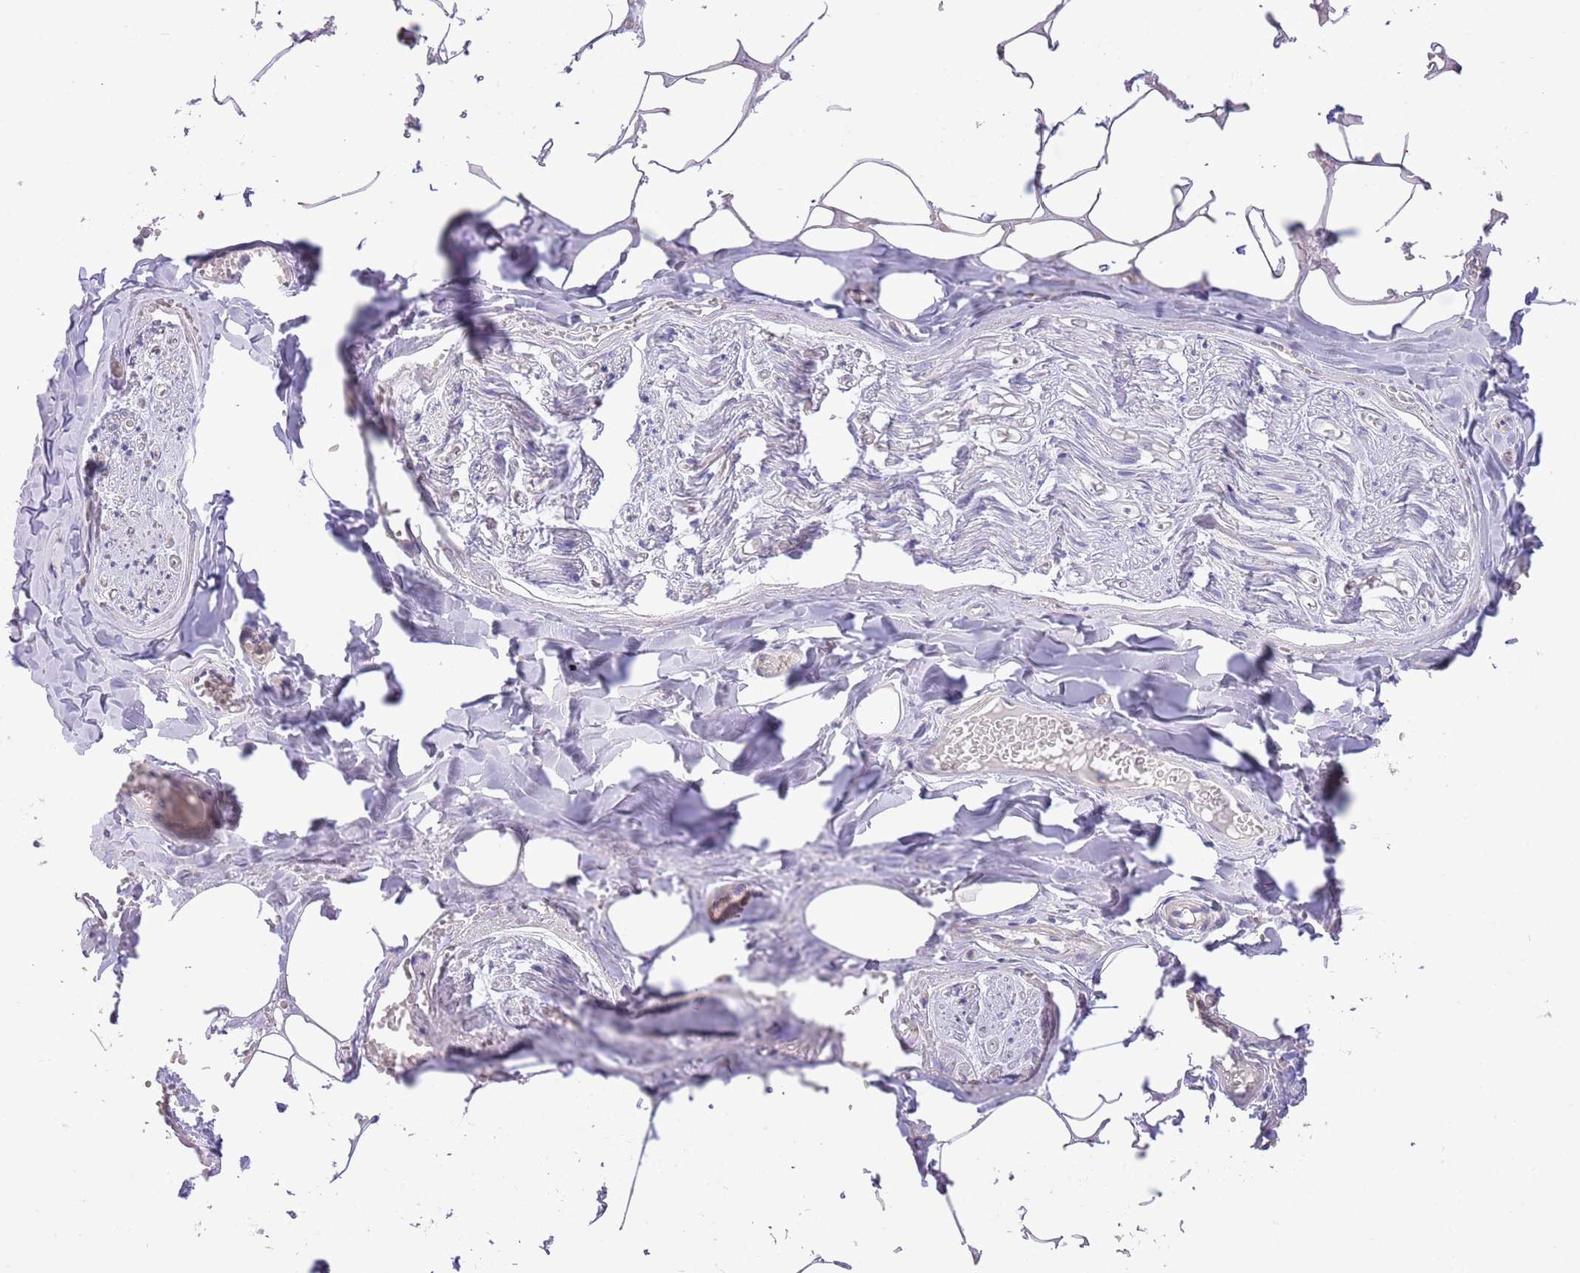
{"staining": {"intensity": "negative", "quantity": "none", "location": "none"}, "tissue": "adipose tissue", "cell_type": "Adipocytes", "image_type": "normal", "snomed": [{"axis": "morphology", "description": "Normal tissue, NOS"}, {"axis": "topography", "description": "Salivary gland"}, {"axis": "topography", "description": "Peripheral nerve tissue"}], "caption": "A high-resolution micrograph shows IHC staining of normal adipose tissue, which reveals no significant staining in adipocytes.", "gene": "SFTPA1", "patient": {"sex": "male", "age": 38}}